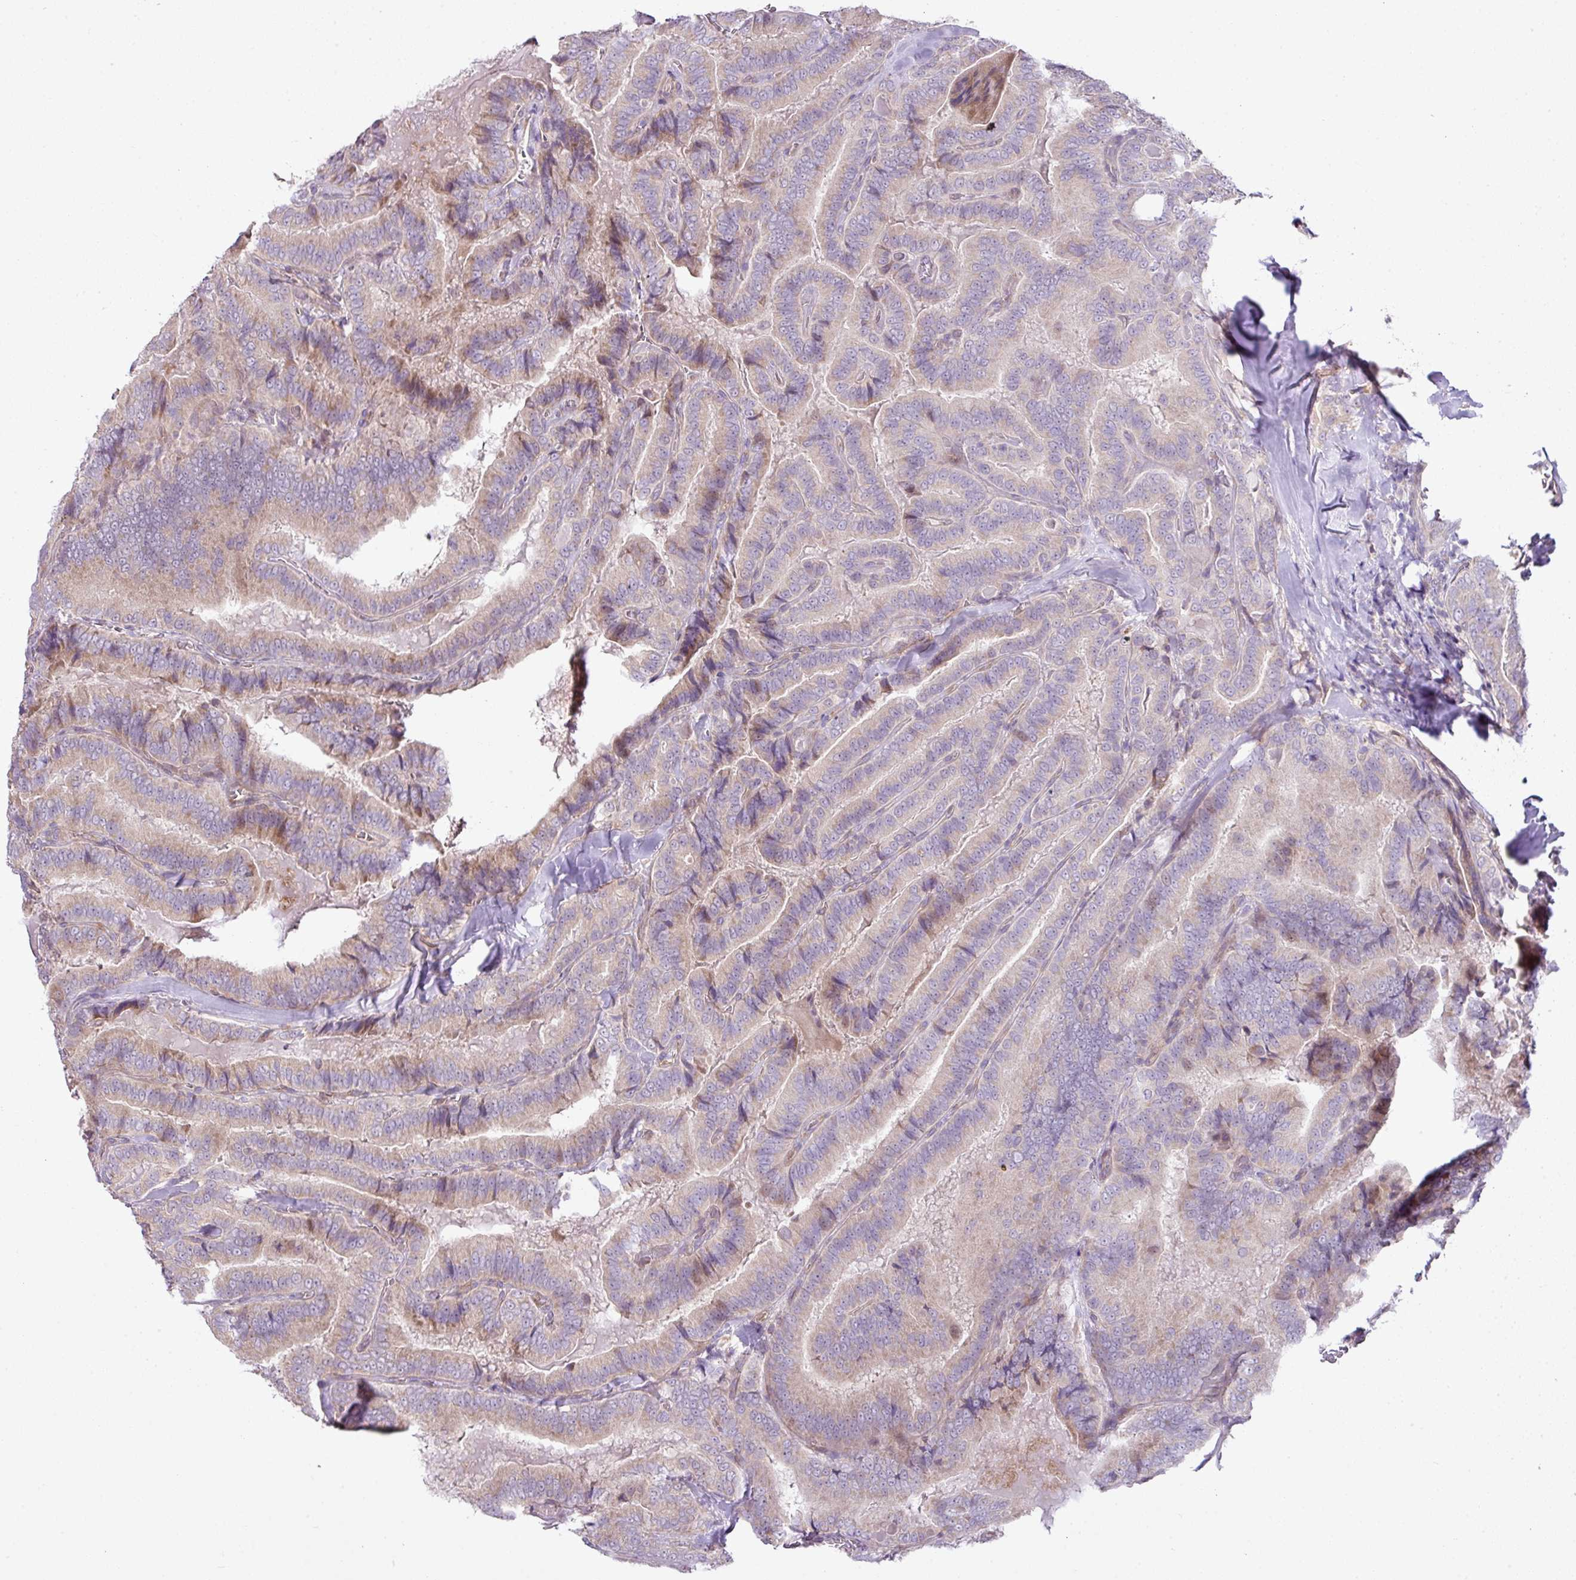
{"staining": {"intensity": "negative", "quantity": "none", "location": "none"}, "tissue": "thyroid cancer", "cell_type": "Tumor cells", "image_type": "cancer", "snomed": [{"axis": "morphology", "description": "Papillary adenocarcinoma, NOS"}, {"axis": "topography", "description": "Thyroid gland"}], "caption": "Tumor cells show no significant staining in thyroid papillary adenocarcinoma. The staining is performed using DAB (3,3'-diaminobenzidine) brown chromogen with nuclei counter-stained in using hematoxylin.", "gene": "COX18", "patient": {"sex": "male", "age": 61}}